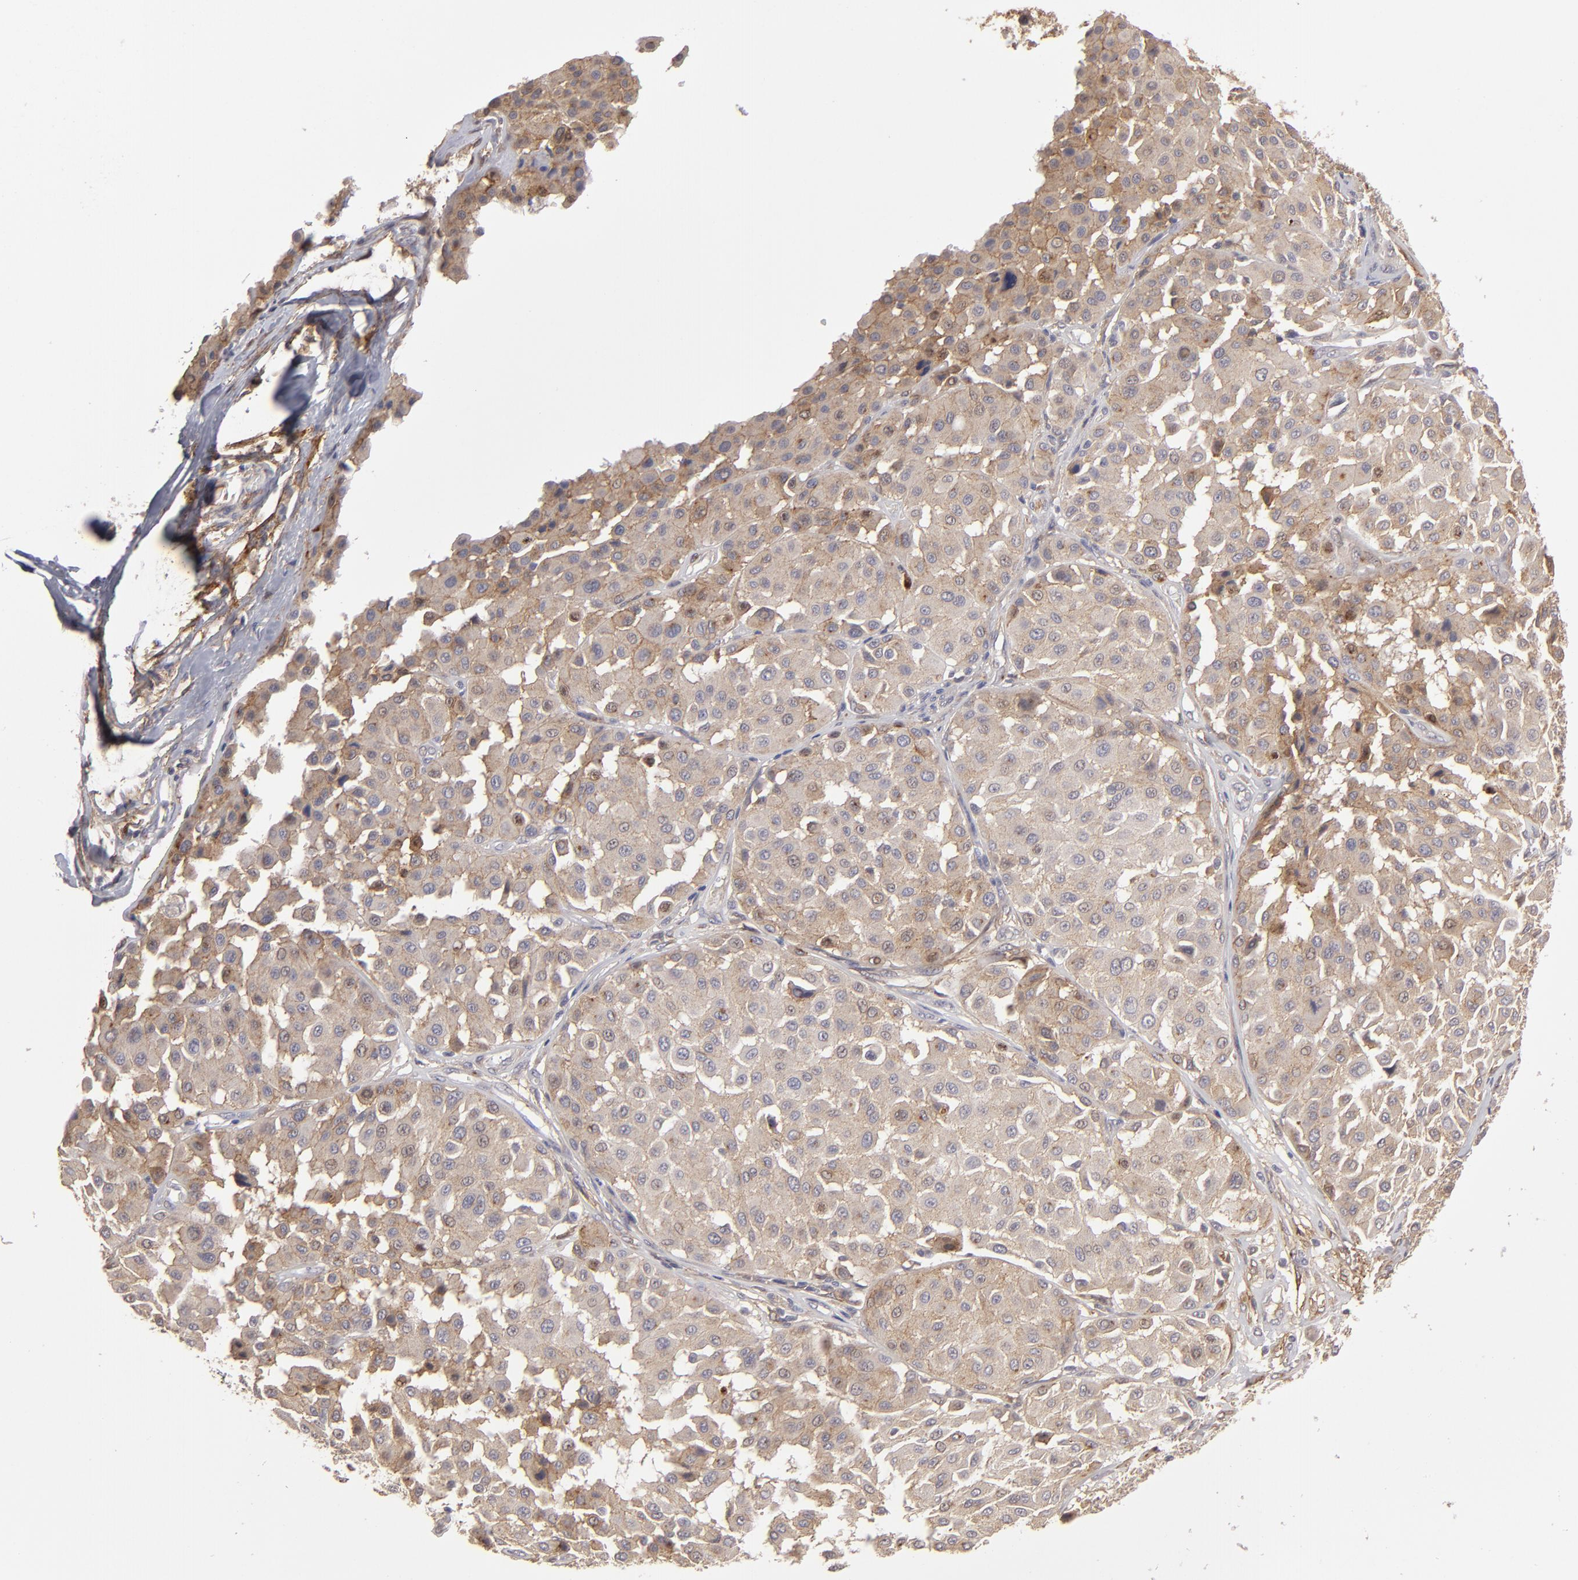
{"staining": {"intensity": "moderate", "quantity": ">75%", "location": "cytoplasmic/membranous"}, "tissue": "melanoma", "cell_type": "Tumor cells", "image_type": "cancer", "snomed": [{"axis": "morphology", "description": "Malignant melanoma, Metastatic site"}, {"axis": "topography", "description": "Soft tissue"}], "caption": "The histopathology image demonstrates immunohistochemical staining of malignant melanoma (metastatic site). There is moderate cytoplasmic/membranous staining is present in approximately >75% of tumor cells.", "gene": "ITGB5", "patient": {"sex": "male", "age": 41}}